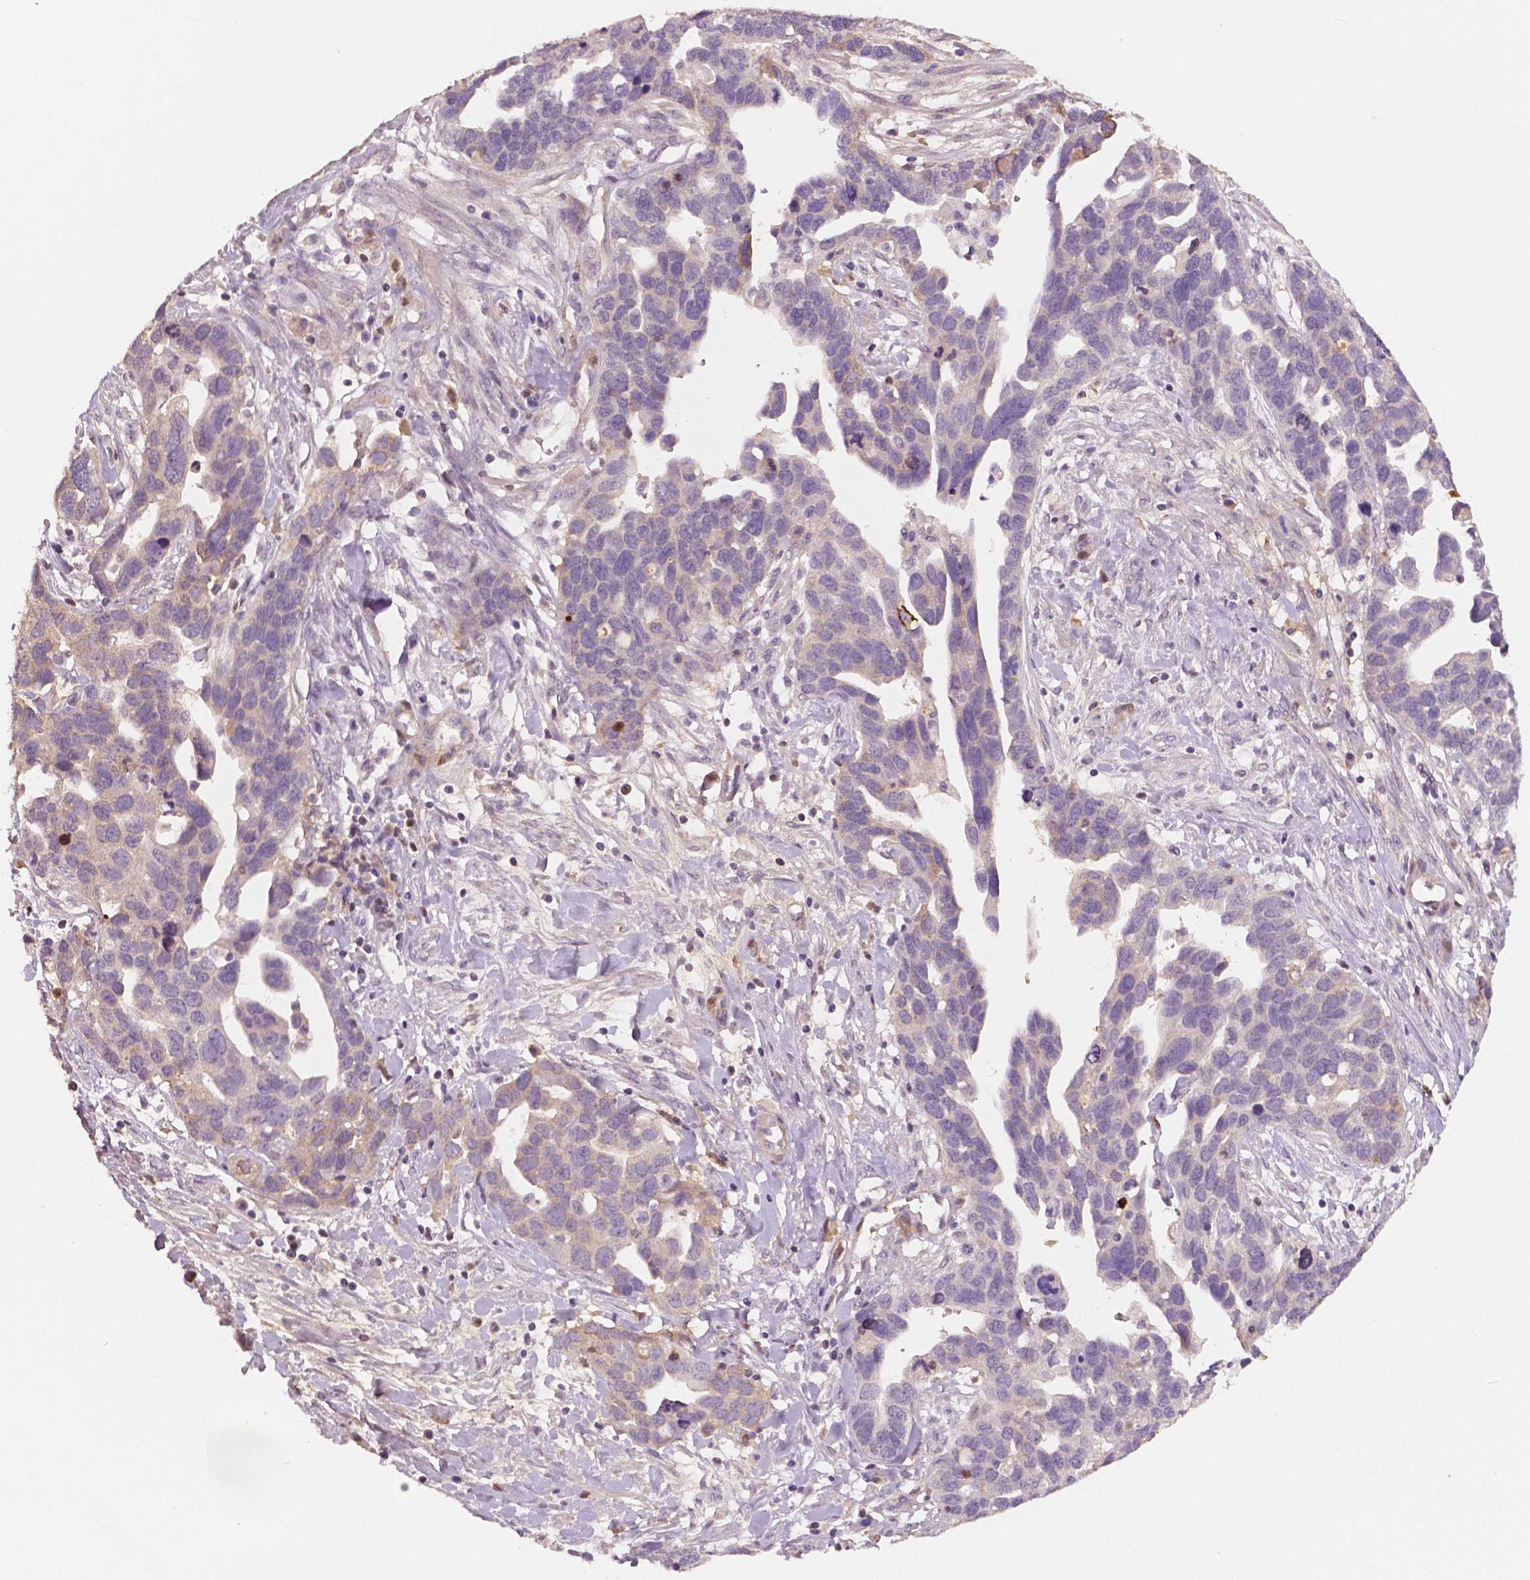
{"staining": {"intensity": "negative", "quantity": "none", "location": "none"}, "tissue": "ovarian cancer", "cell_type": "Tumor cells", "image_type": "cancer", "snomed": [{"axis": "morphology", "description": "Cystadenocarcinoma, serous, NOS"}, {"axis": "topography", "description": "Ovary"}], "caption": "High power microscopy photomicrograph of an immunohistochemistry (IHC) image of ovarian serous cystadenocarcinoma, revealing no significant staining in tumor cells.", "gene": "APOA4", "patient": {"sex": "female", "age": 54}}